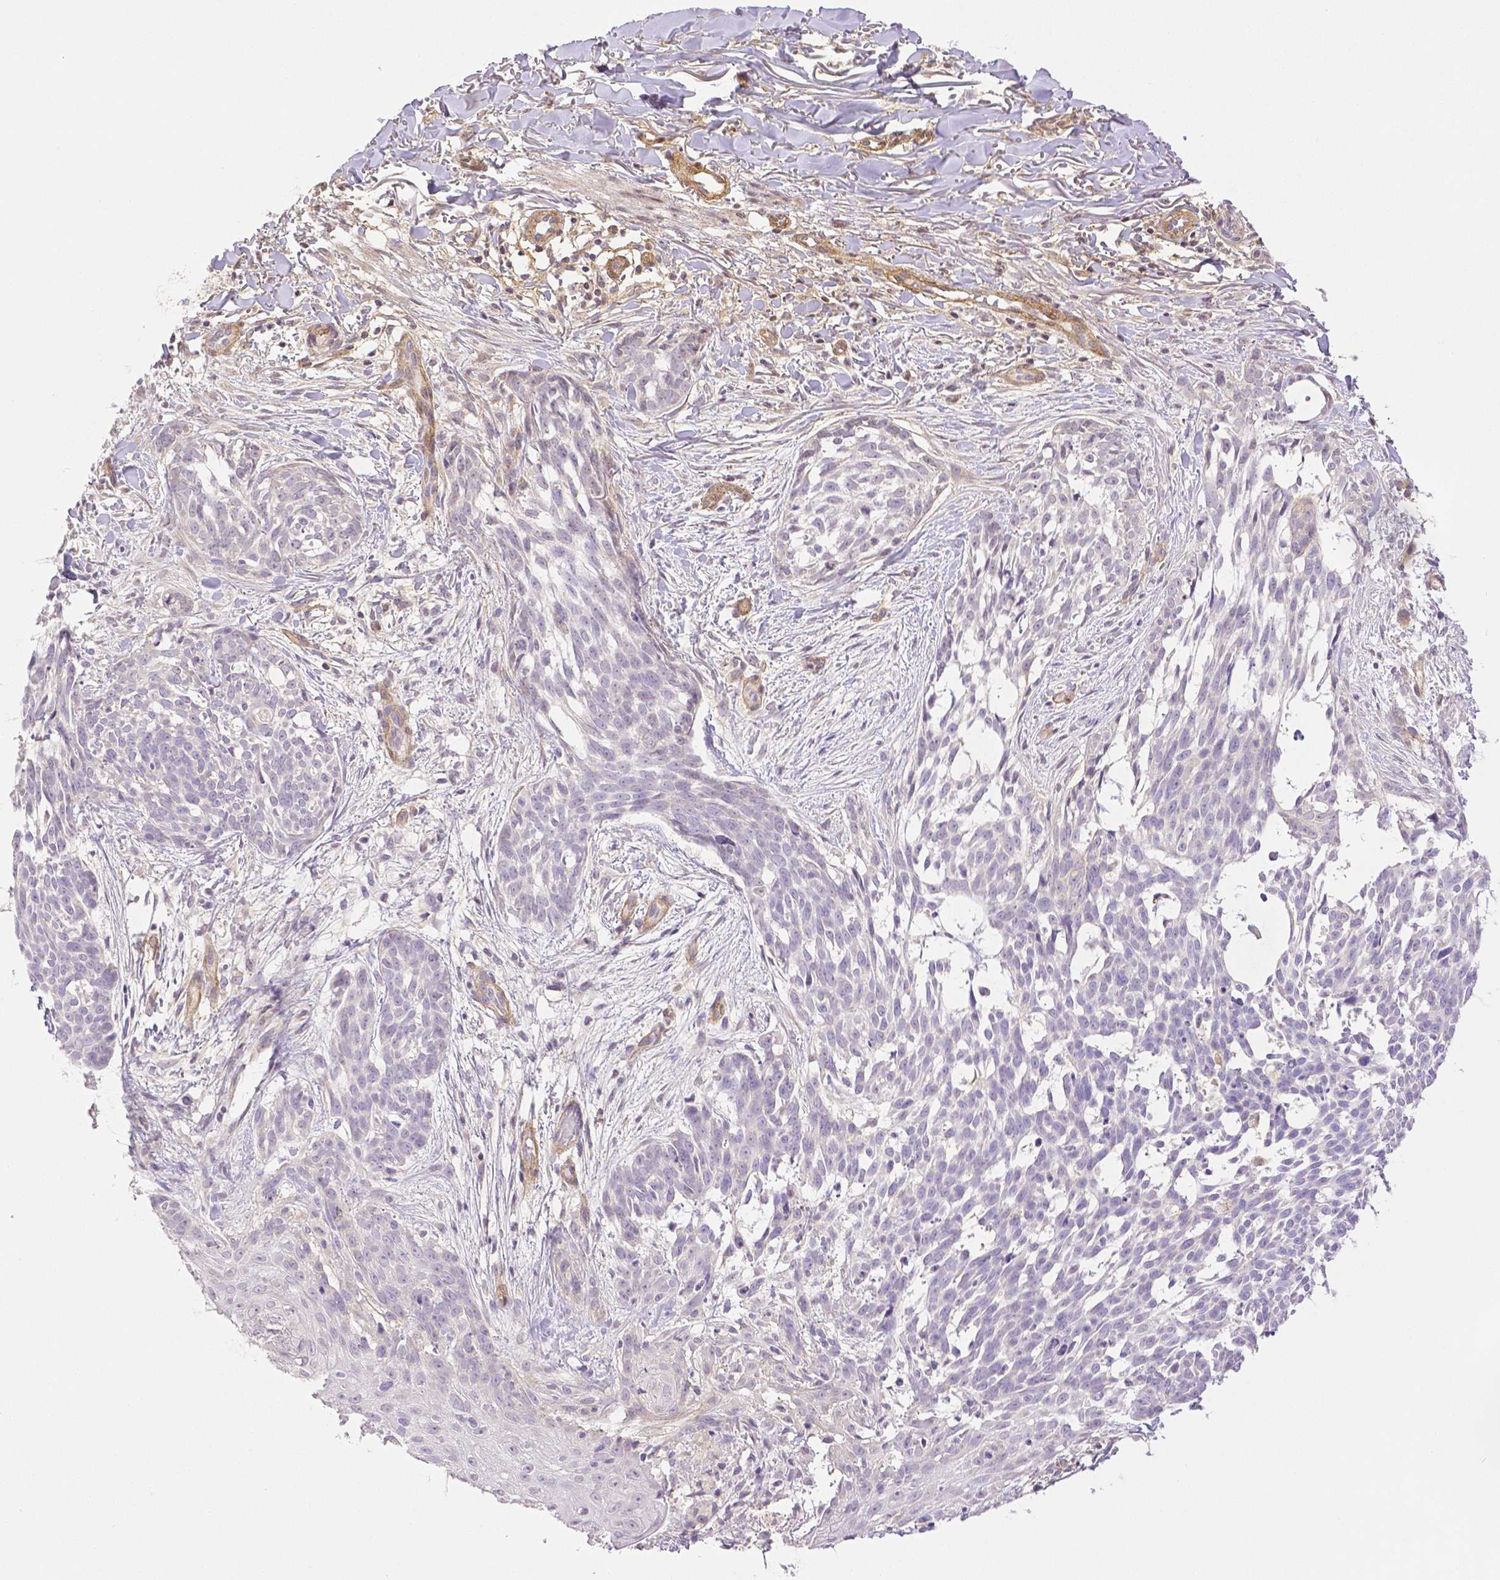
{"staining": {"intensity": "negative", "quantity": "none", "location": "none"}, "tissue": "skin cancer", "cell_type": "Tumor cells", "image_type": "cancer", "snomed": [{"axis": "morphology", "description": "Basal cell carcinoma"}, {"axis": "topography", "description": "Skin"}], "caption": "This is a micrograph of immunohistochemistry (IHC) staining of skin cancer (basal cell carcinoma), which shows no positivity in tumor cells.", "gene": "THY1", "patient": {"sex": "male", "age": 88}}